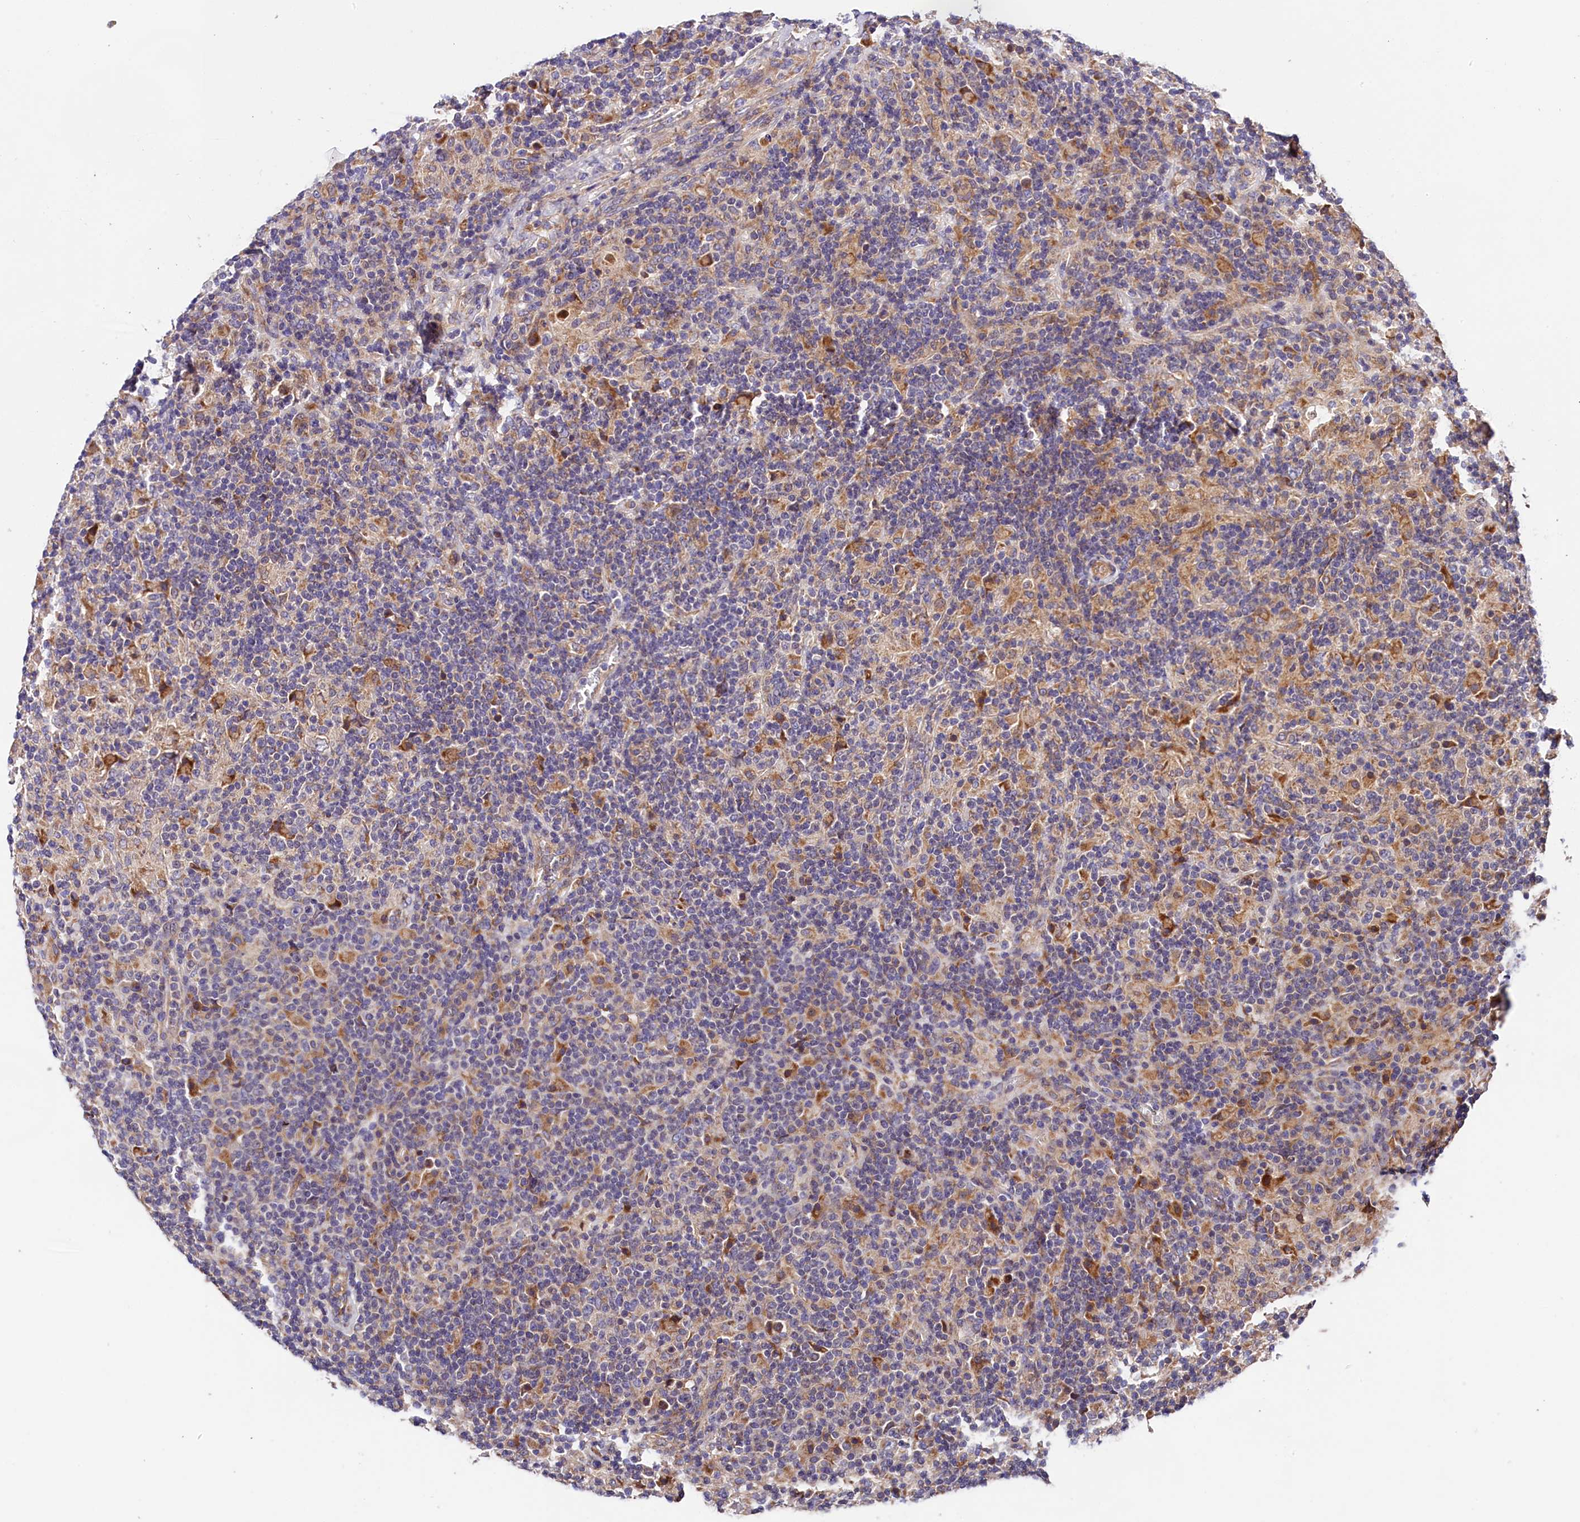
{"staining": {"intensity": "negative", "quantity": "none", "location": "none"}, "tissue": "lymphoma", "cell_type": "Tumor cells", "image_type": "cancer", "snomed": [{"axis": "morphology", "description": "Hodgkin's disease, NOS"}, {"axis": "topography", "description": "Lymph node"}], "caption": "Immunohistochemical staining of human lymphoma reveals no significant expression in tumor cells. Brightfield microscopy of IHC stained with DAB (3,3'-diaminobenzidine) (brown) and hematoxylin (blue), captured at high magnification.", "gene": "SPG11", "patient": {"sex": "male", "age": 70}}